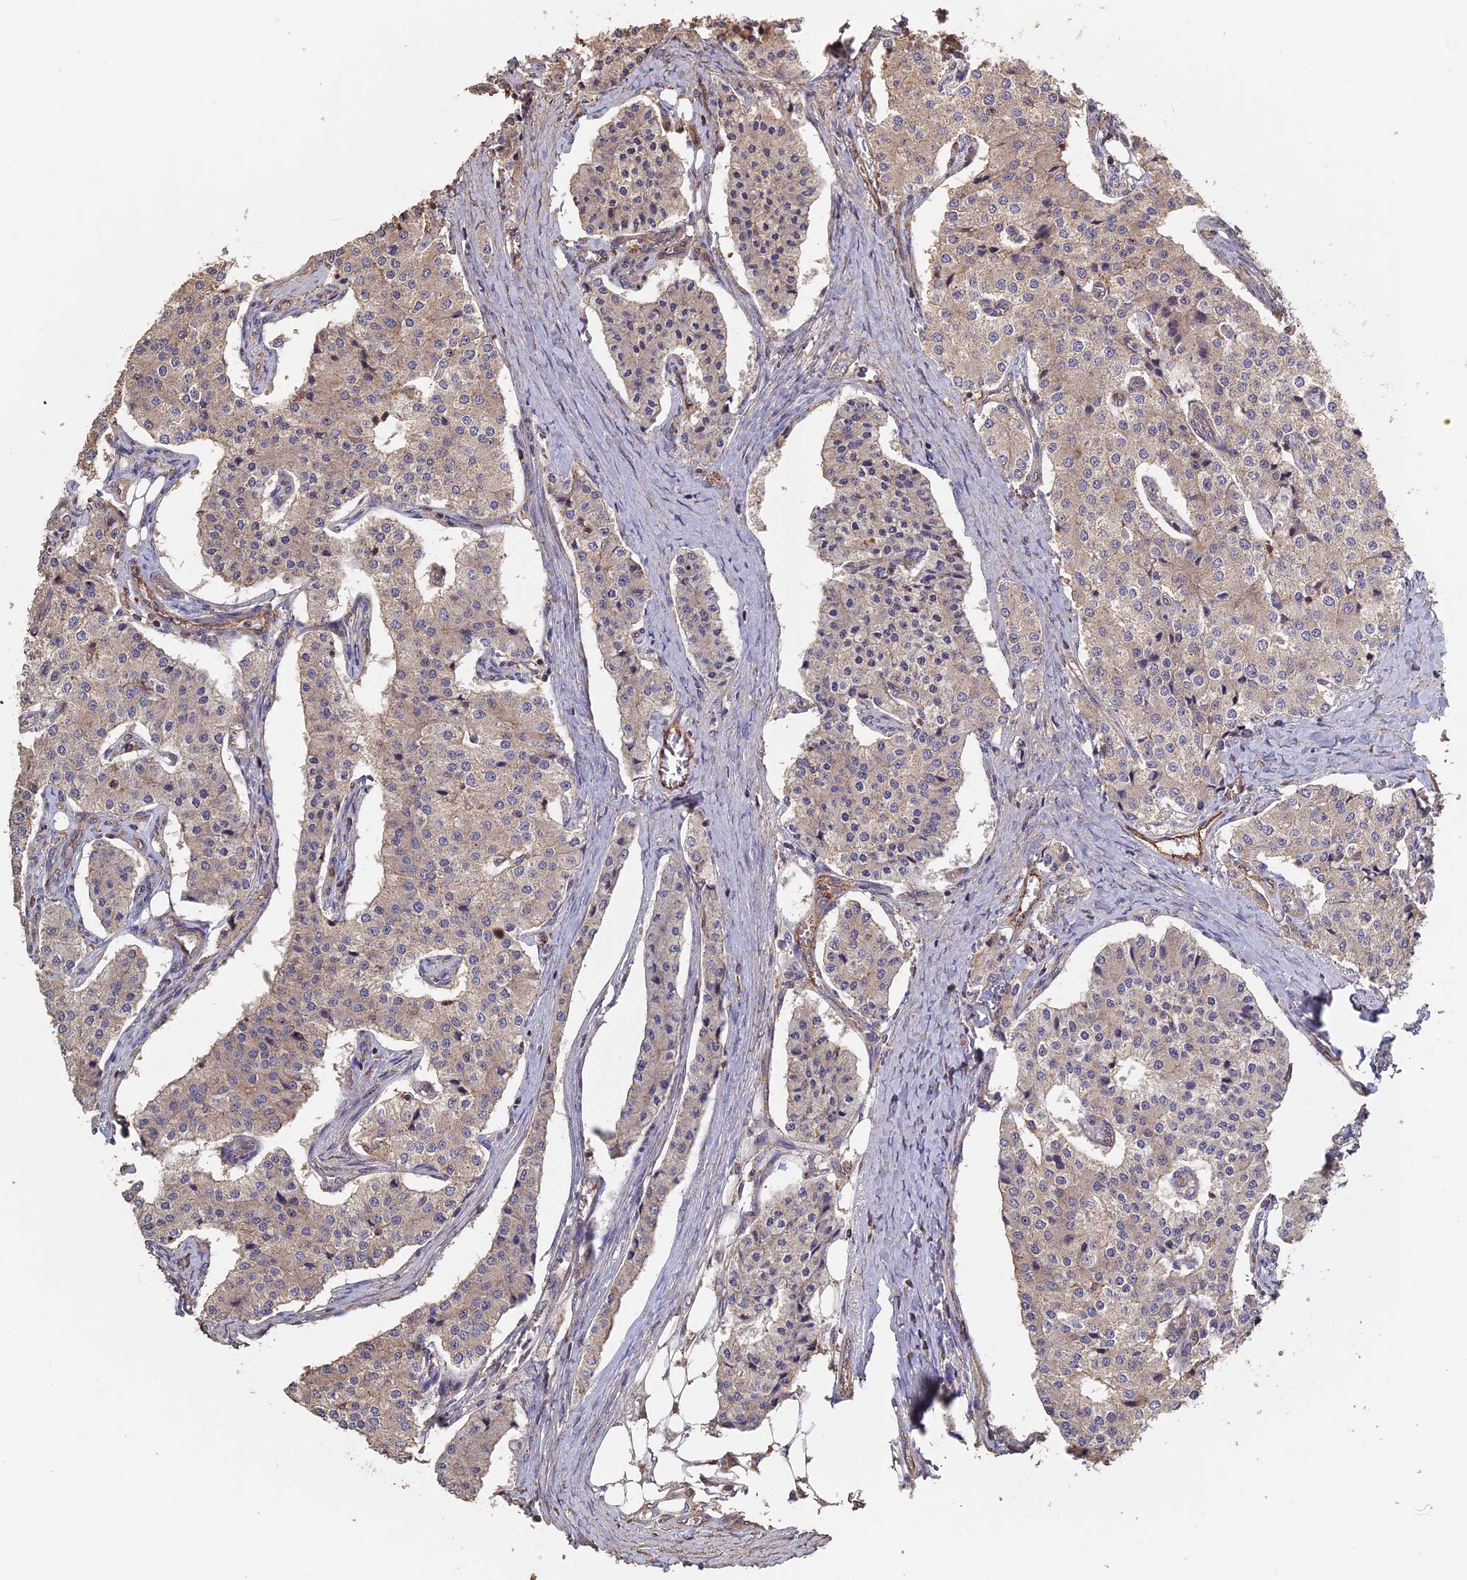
{"staining": {"intensity": "weak", "quantity": "25%-75%", "location": "cytoplasmic/membranous"}, "tissue": "carcinoid", "cell_type": "Tumor cells", "image_type": "cancer", "snomed": [{"axis": "morphology", "description": "Carcinoid, malignant, NOS"}, {"axis": "topography", "description": "Colon"}], "caption": "This is a micrograph of IHC staining of carcinoid, which shows weak expression in the cytoplasmic/membranous of tumor cells.", "gene": "PIGQ", "patient": {"sex": "female", "age": 52}}